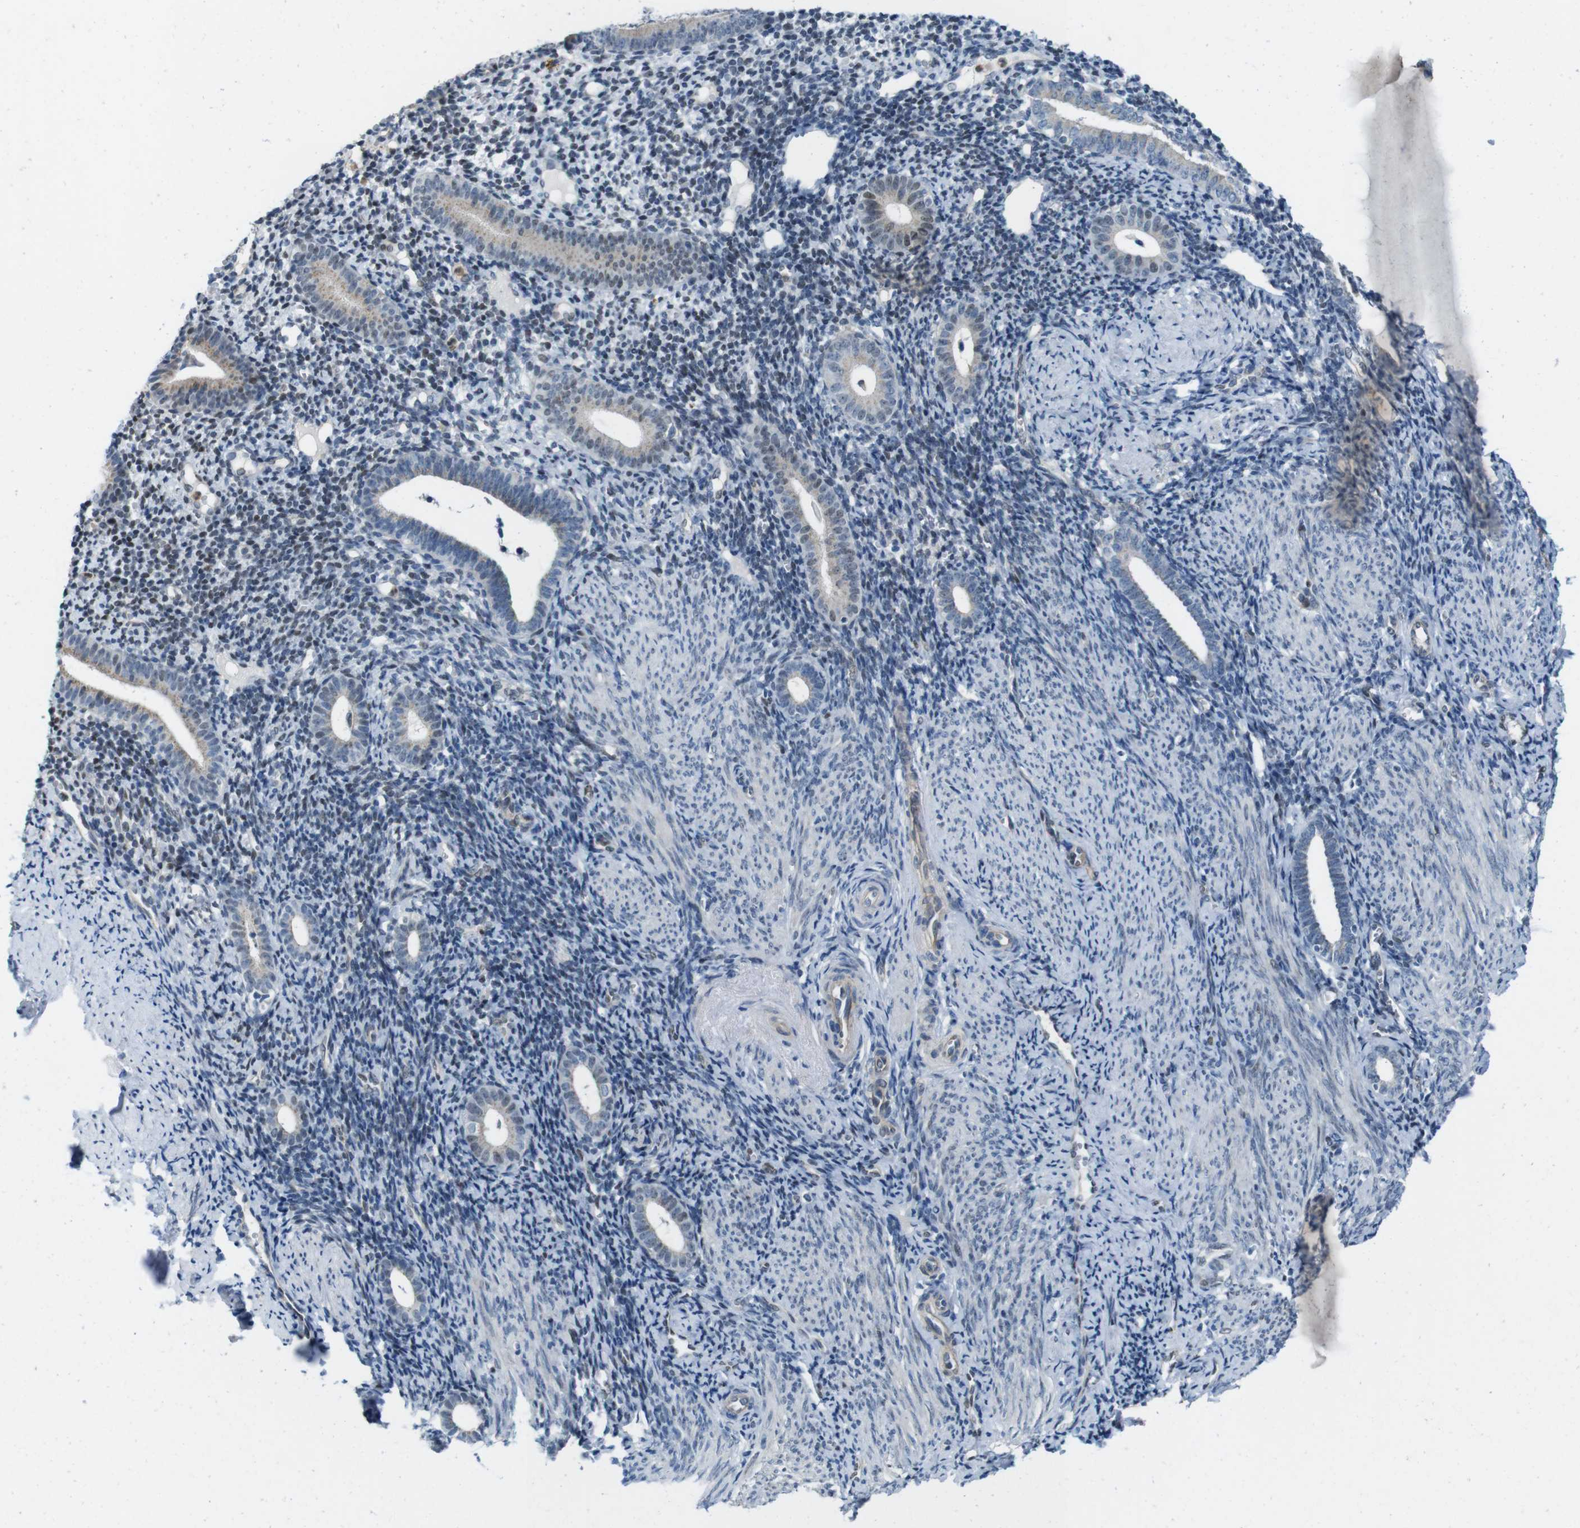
{"staining": {"intensity": "weak", "quantity": "<25%", "location": "nuclear"}, "tissue": "endometrium", "cell_type": "Cells in endometrial stroma", "image_type": "normal", "snomed": [{"axis": "morphology", "description": "Normal tissue, NOS"}, {"axis": "topography", "description": "Endometrium"}], "caption": "This image is of benign endometrium stained with immunohistochemistry to label a protein in brown with the nuclei are counter-stained blue. There is no positivity in cells in endometrial stroma.", "gene": "SKI", "patient": {"sex": "female", "age": 50}}